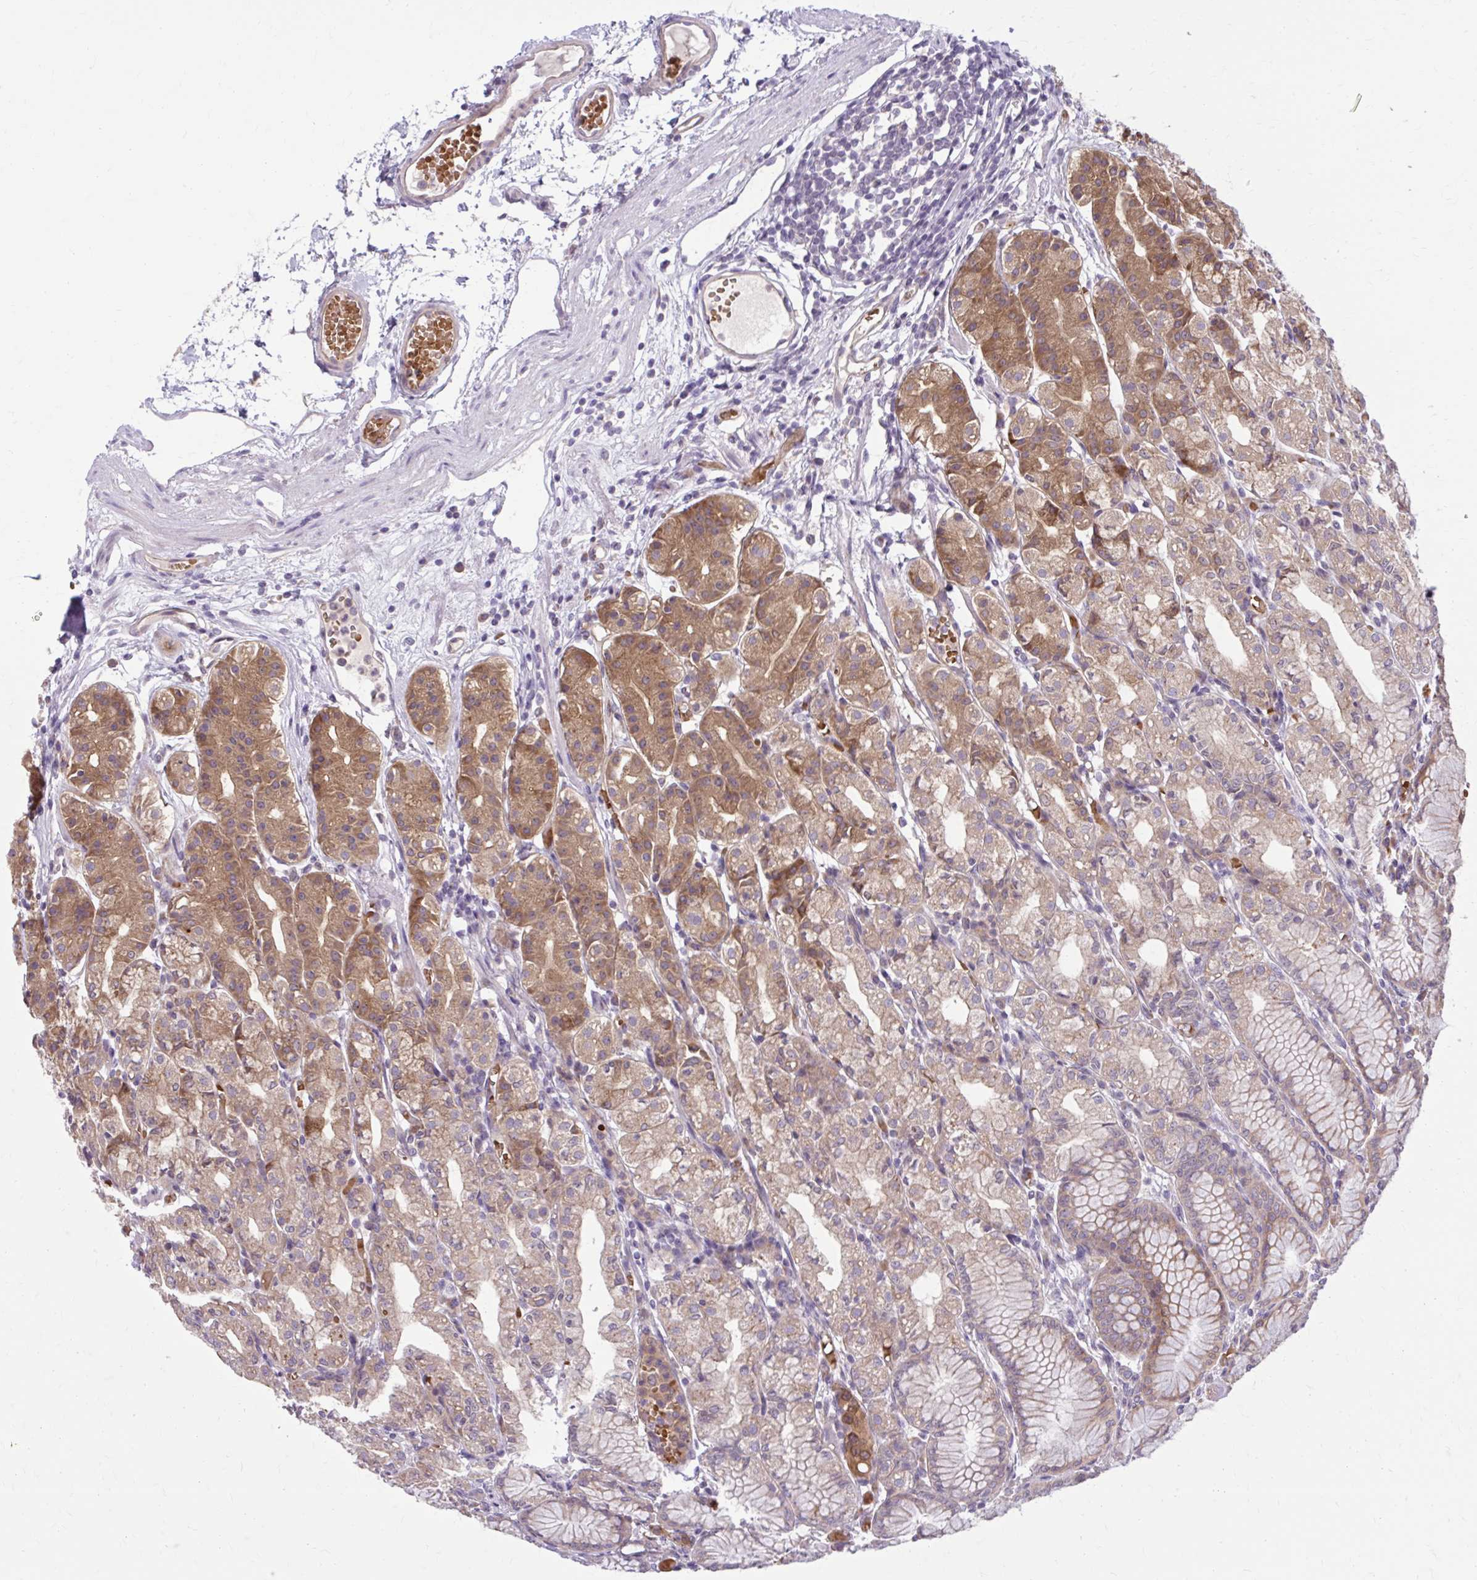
{"staining": {"intensity": "moderate", "quantity": "25%-75%", "location": "cytoplasmic/membranous"}, "tissue": "stomach", "cell_type": "Glandular cells", "image_type": "normal", "snomed": [{"axis": "morphology", "description": "Normal tissue, NOS"}, {"axis": "topography", "description": "Stomach"}], "caption": "This micrograph exhibits immunohistochemistry (IHC) staining of unremarkable human stomach, with medium moderate cytoplasmic/membranous positivity in approximately 25%-75% of glandular cells.", "gene": "SNF8", "patient": {"sex": "female", "age": 57}}